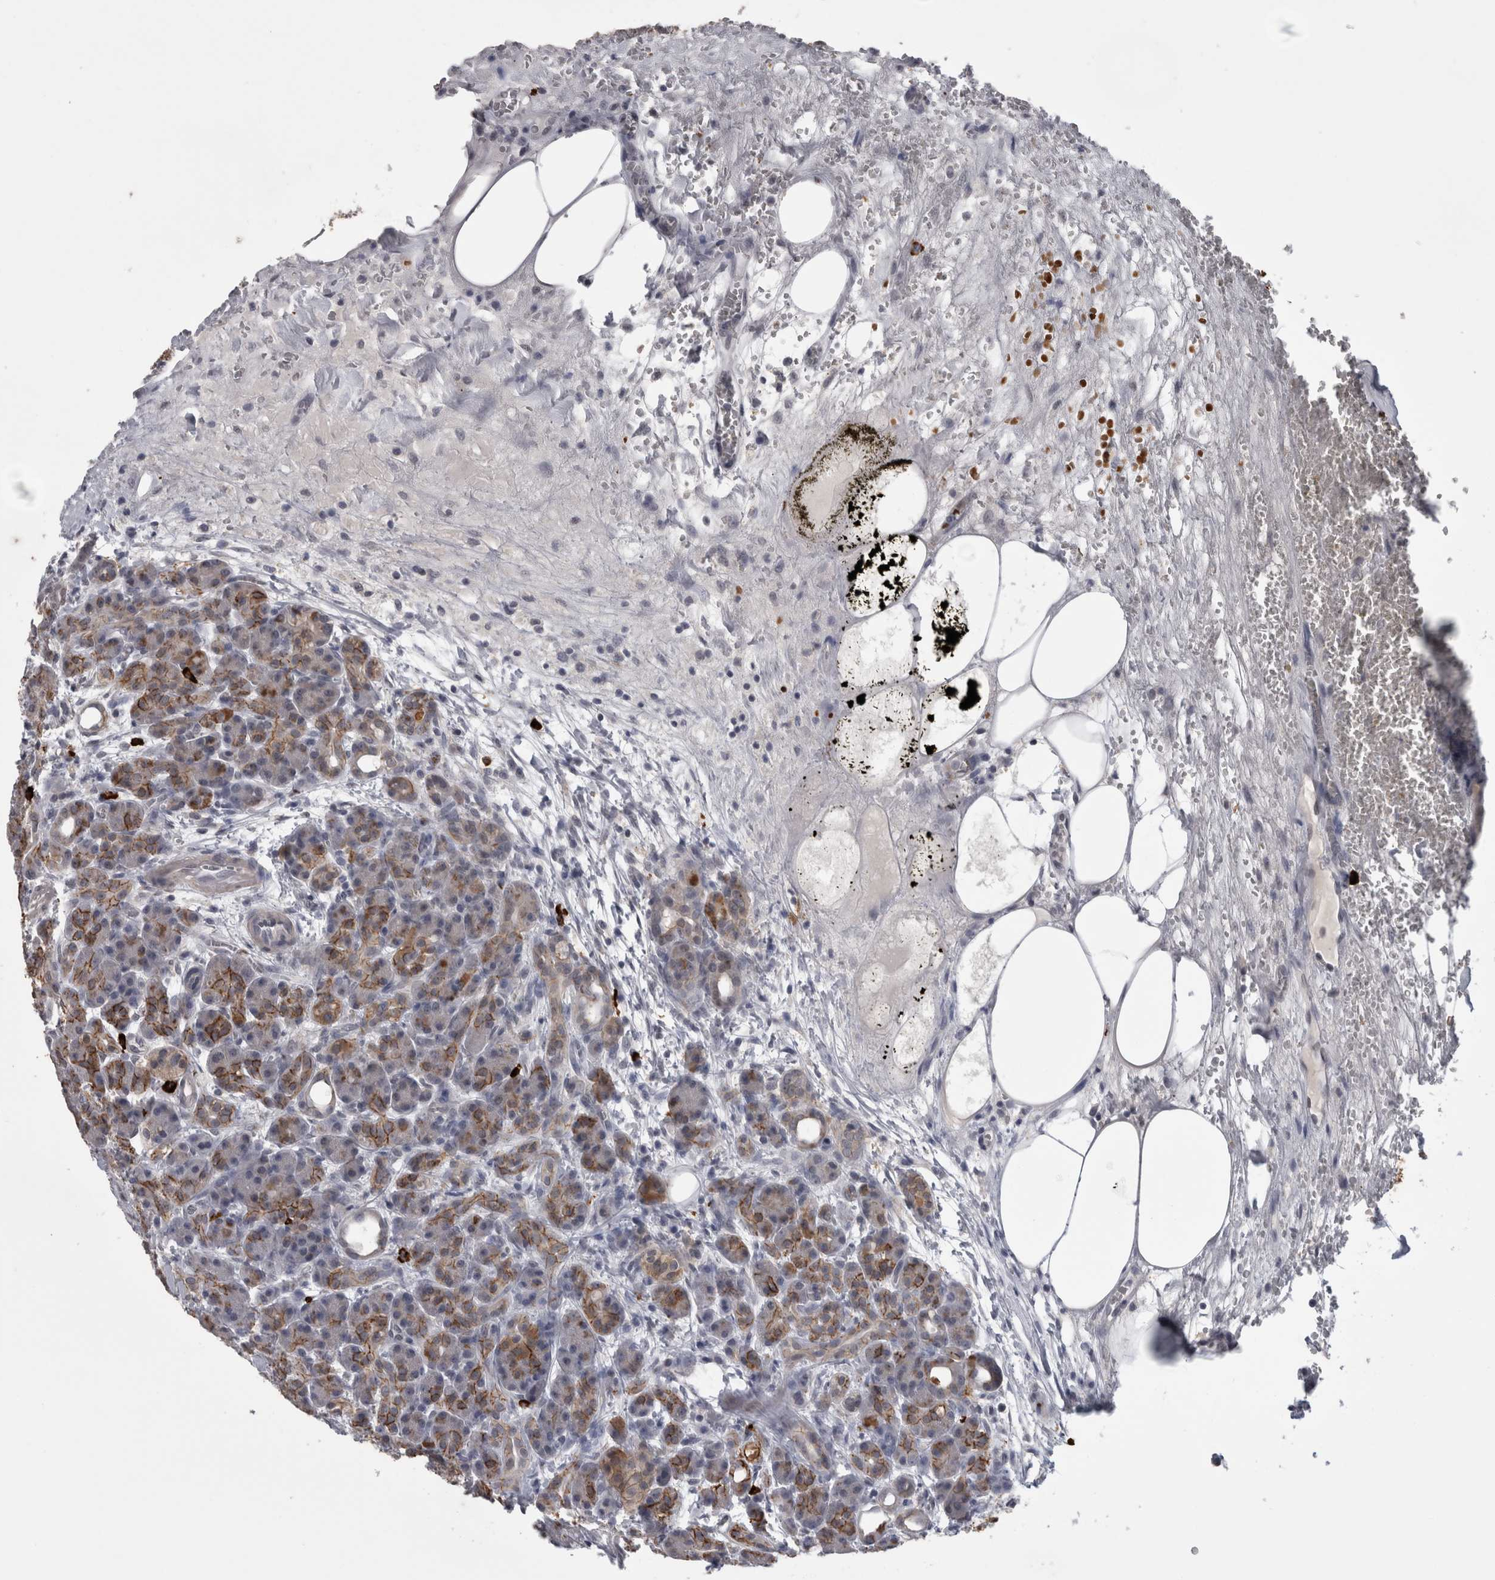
{"staining": {"intensity": "moderate", "quantity": "<25%", "location": "cytoplasmic/membranous"}, "tissue": "pancreas", "cell_type": "Exocrine glandular cells", "image_type": "normal", "snomed": [{"axis": "morphology", "description": "Normal tissue, NOS"}, {"axis": "topography", "description": "Pancreas"}], "caption": "Normal pancreas was stained to show a protein in brown. There is low levels of moderate cytoplasmic/membranous positivity in about <25% of exocrine glandular cells. (Brightfield microscopy of DAB IHC at high magnification).", "gene": "PEBP4", "patient": {"sex": "male", "age": 63}}